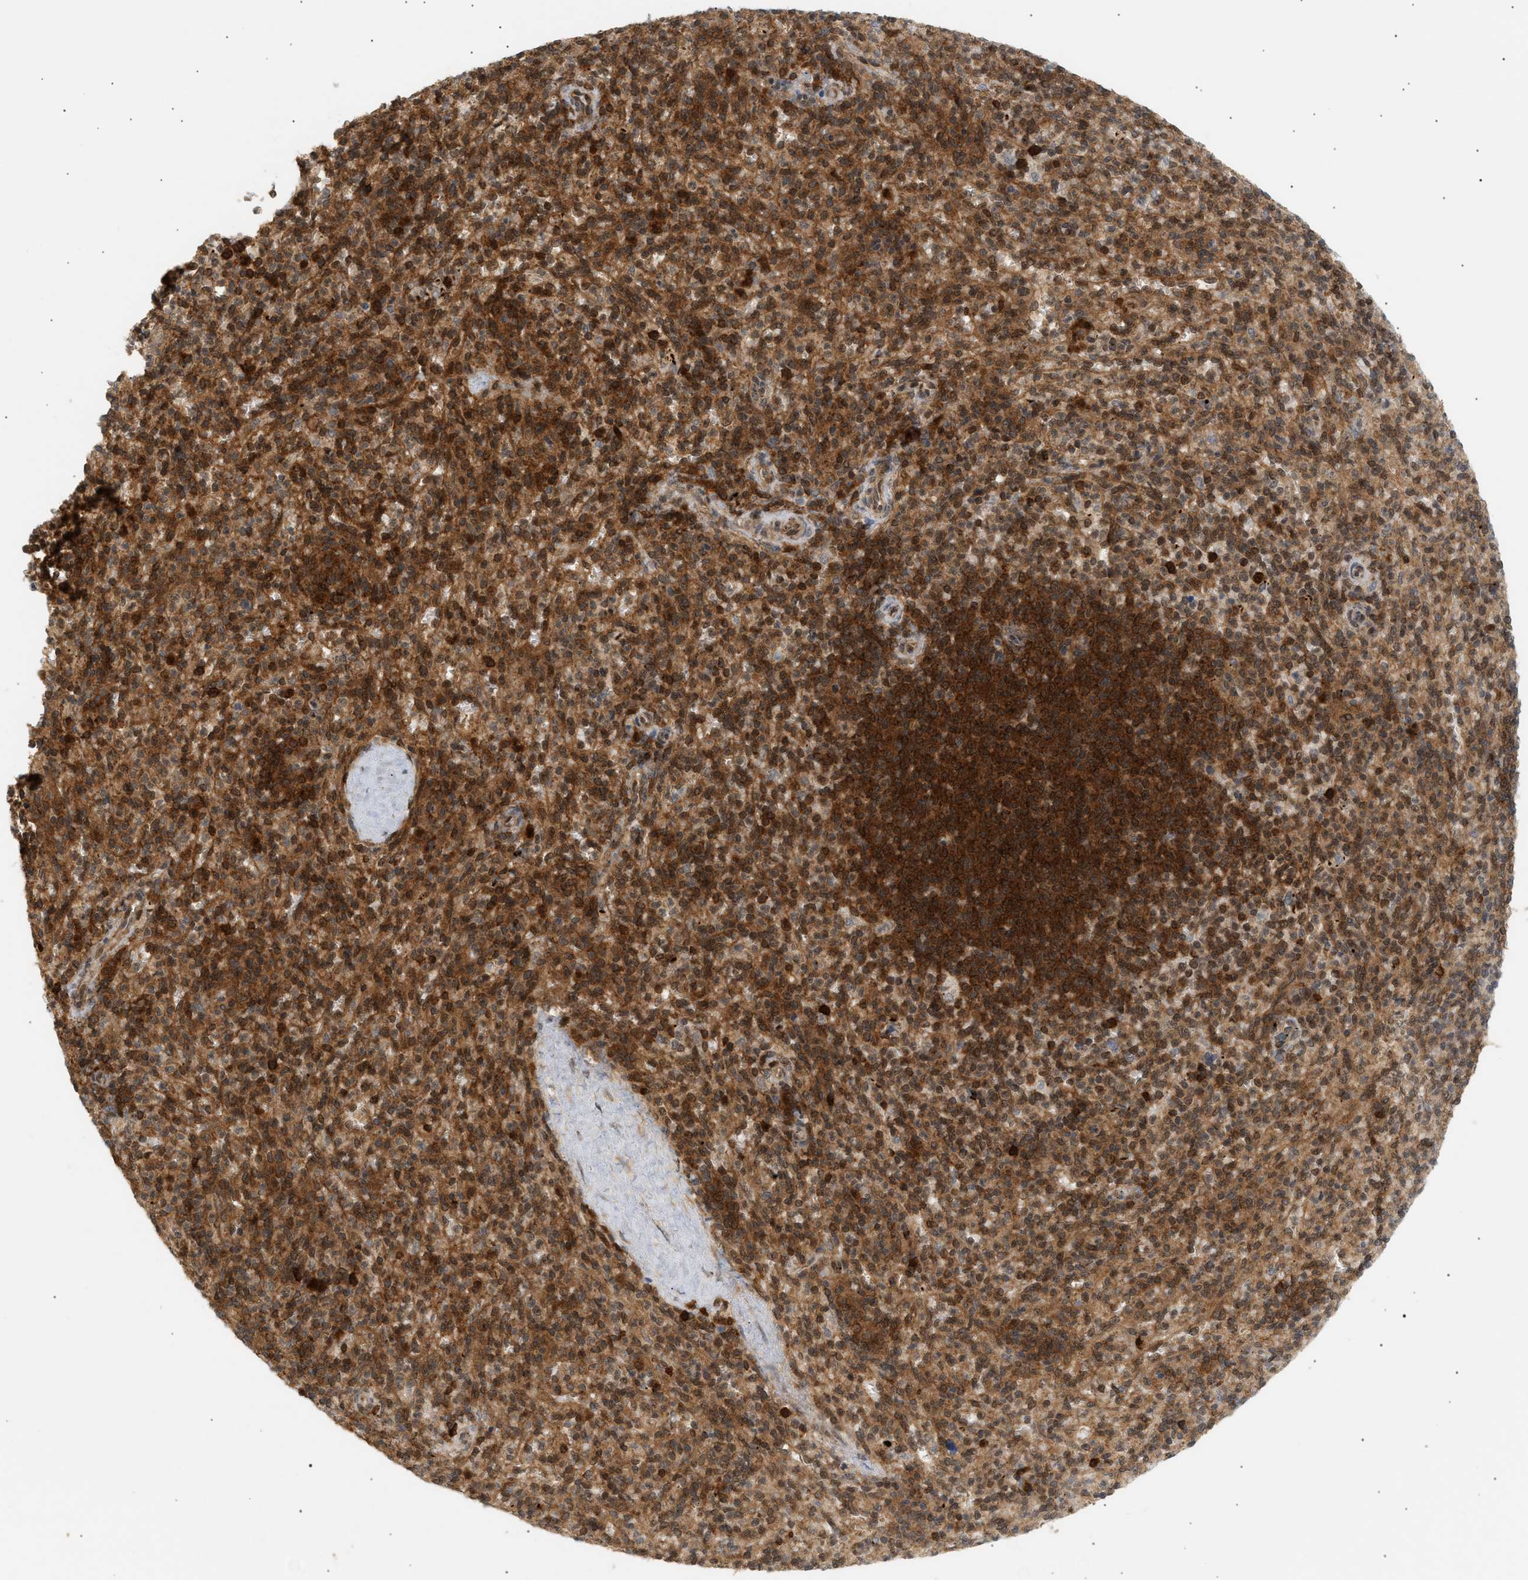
{"staining": {"intensity": "strong", "quantity": ">75%", "location": "cytoplasmic/membranous"}, "tissue": "spleen", "cell_type": "Cells in red pulp", "image_type": "normal", "snomed": [{"axis": "morphology", "description": "Normal tissue, NOS"}, {"axis": "topography", "description": "Spleen"}], "caption": "Immunohistochemistry (IHC) of benign human spleen demonstrates high levels of strong cytoplasmic/membranous staining in about >75% of cells in red pulp. Nuclei are stained in blue.", "gene": "SHC1", "patient": {"sex": "male", "age": 36}}